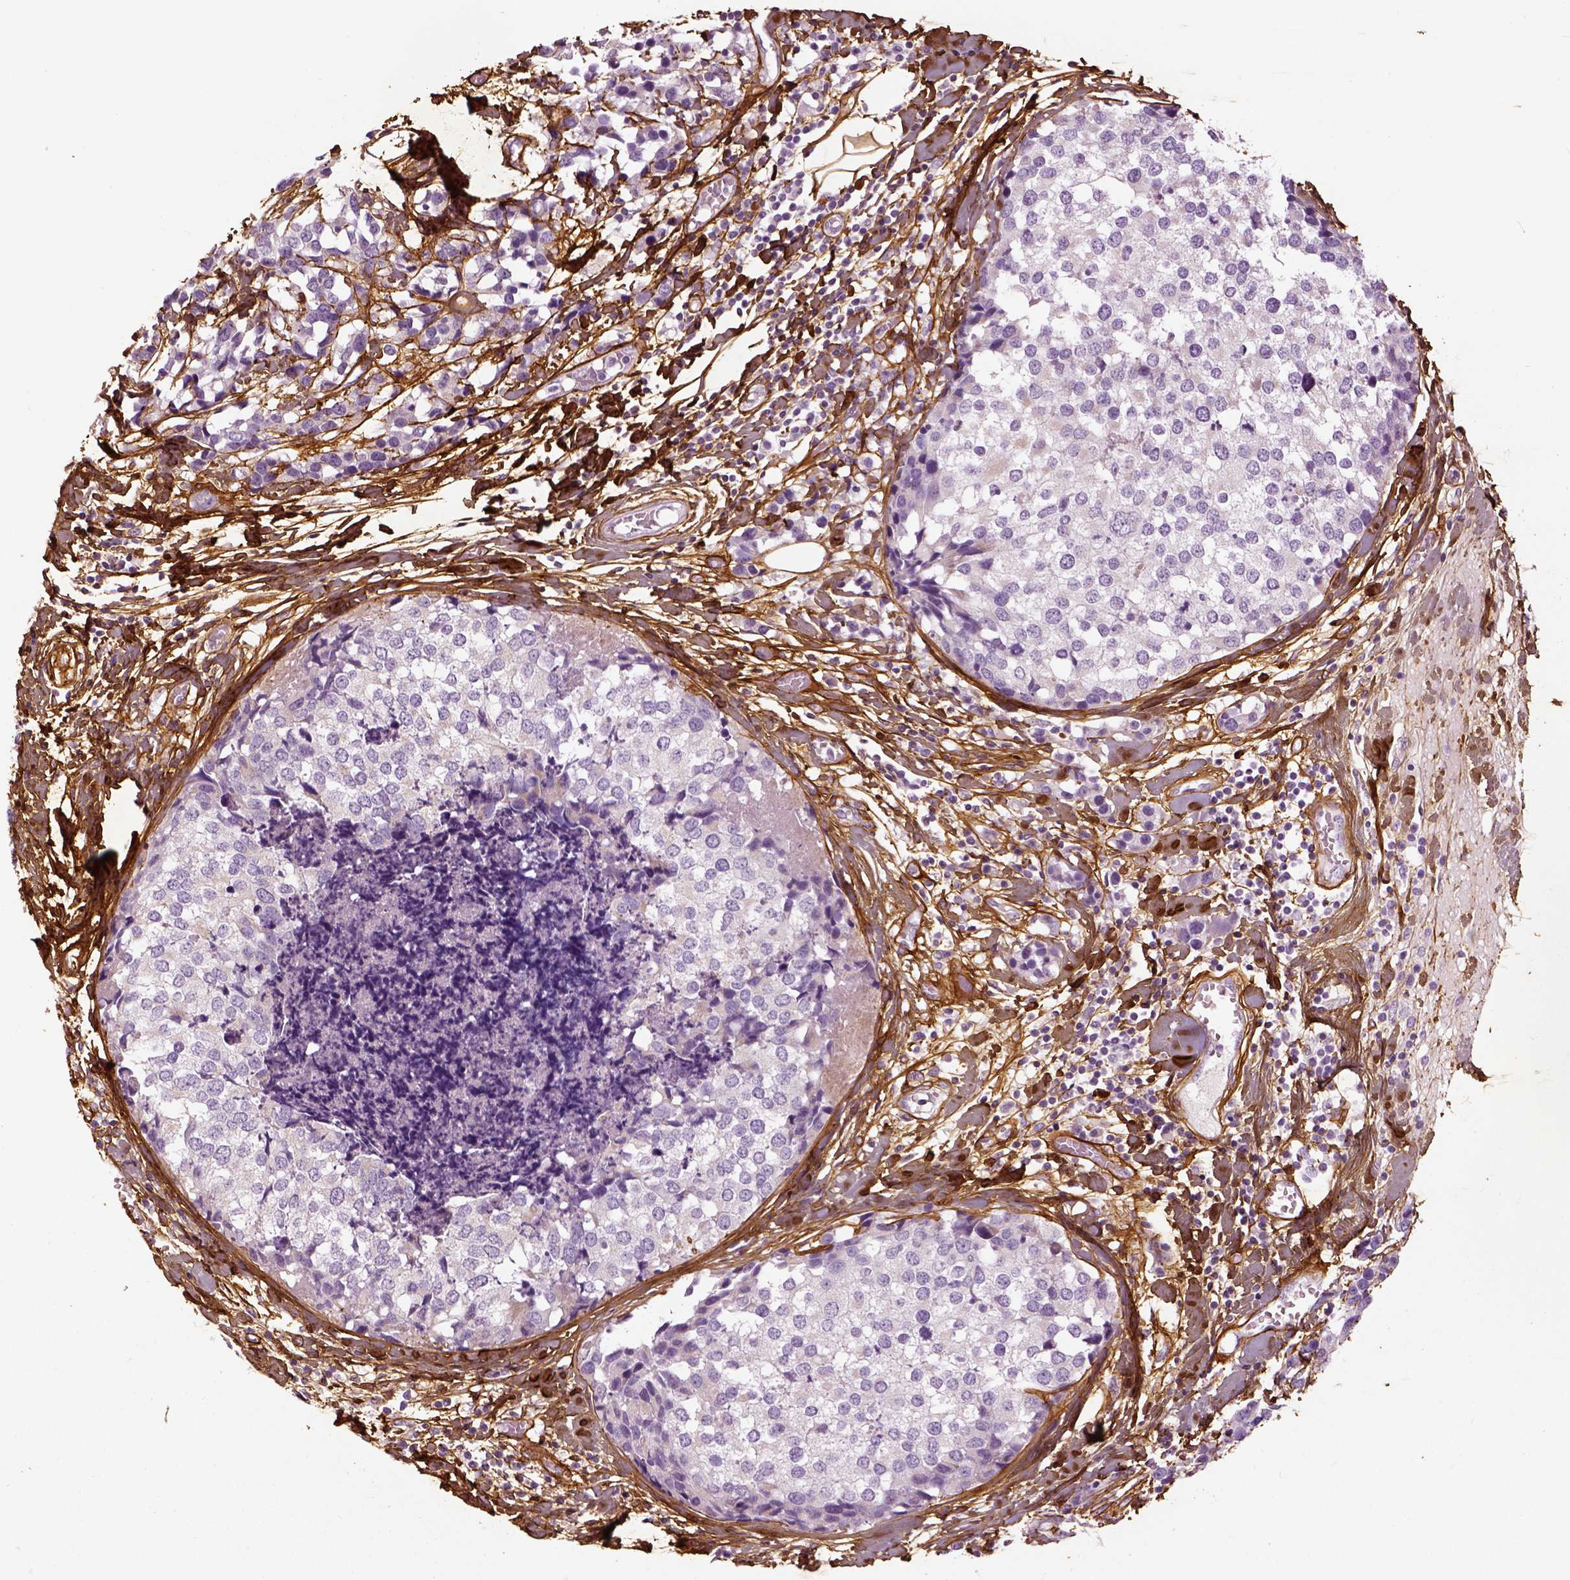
{"staining": {"intensity": "negative", "quantity": "none", "location": "none"}, "tissue": "breast cancer", "cell_type": "Tumor cells", "image_type": "cancer", "snomed": [{"axis": "morphology", "description": "Lobular carcinoma"}, {"axis": "topography", "description": "Breast"}], "caption": "Tumor cells show no significant staining in lobular carcinoma (breast). The staining was performed using DAB to visualize the protein expression in brown, while the nuclei were stained in blue with hematoxylin (Magnification: 20x).", "gene": "COL6A2", "patient": {"sex": "female", "age": 59}}